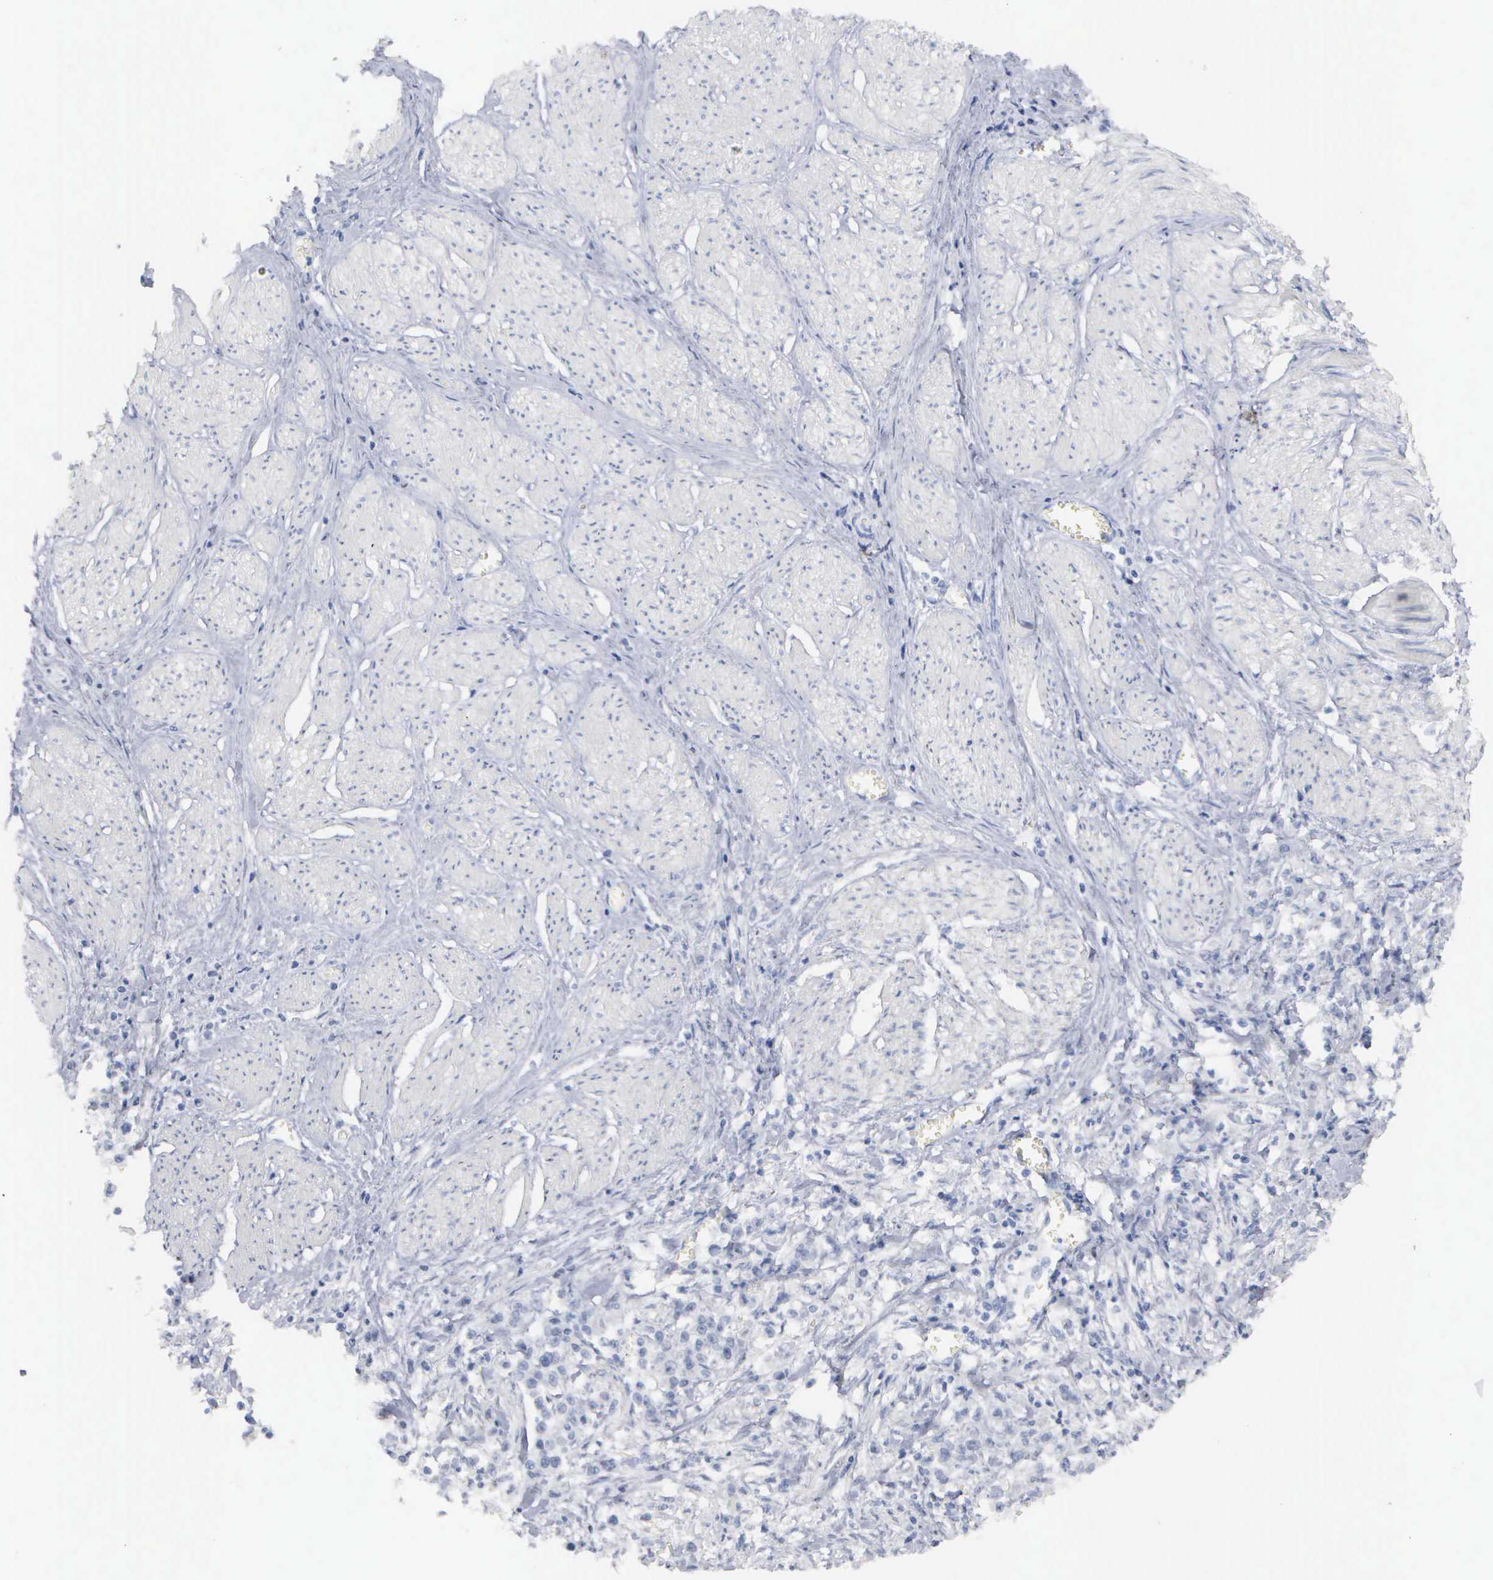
{"staining": {"intensity": "negative", "quantity": "none", "location": "none"}, "tissue": "stomach cancer", "cell_type": "Tumor cells", "image_type": "cancer", "snomed": [{"axis": "morphology", "description": "Adenocarcinoma, NOS"}, {"axis": "topography", "description": "Stomach"}], "caption": "Stomach adenocarcinoma was stained to show a protein in brown. There is no significant expression in tumor cells. (DAB immunohistochemistry (IHC) with hematoxylin counter stain).", "gene": "ASPHD2", "patient": {"sex": "male", "age": 72}}